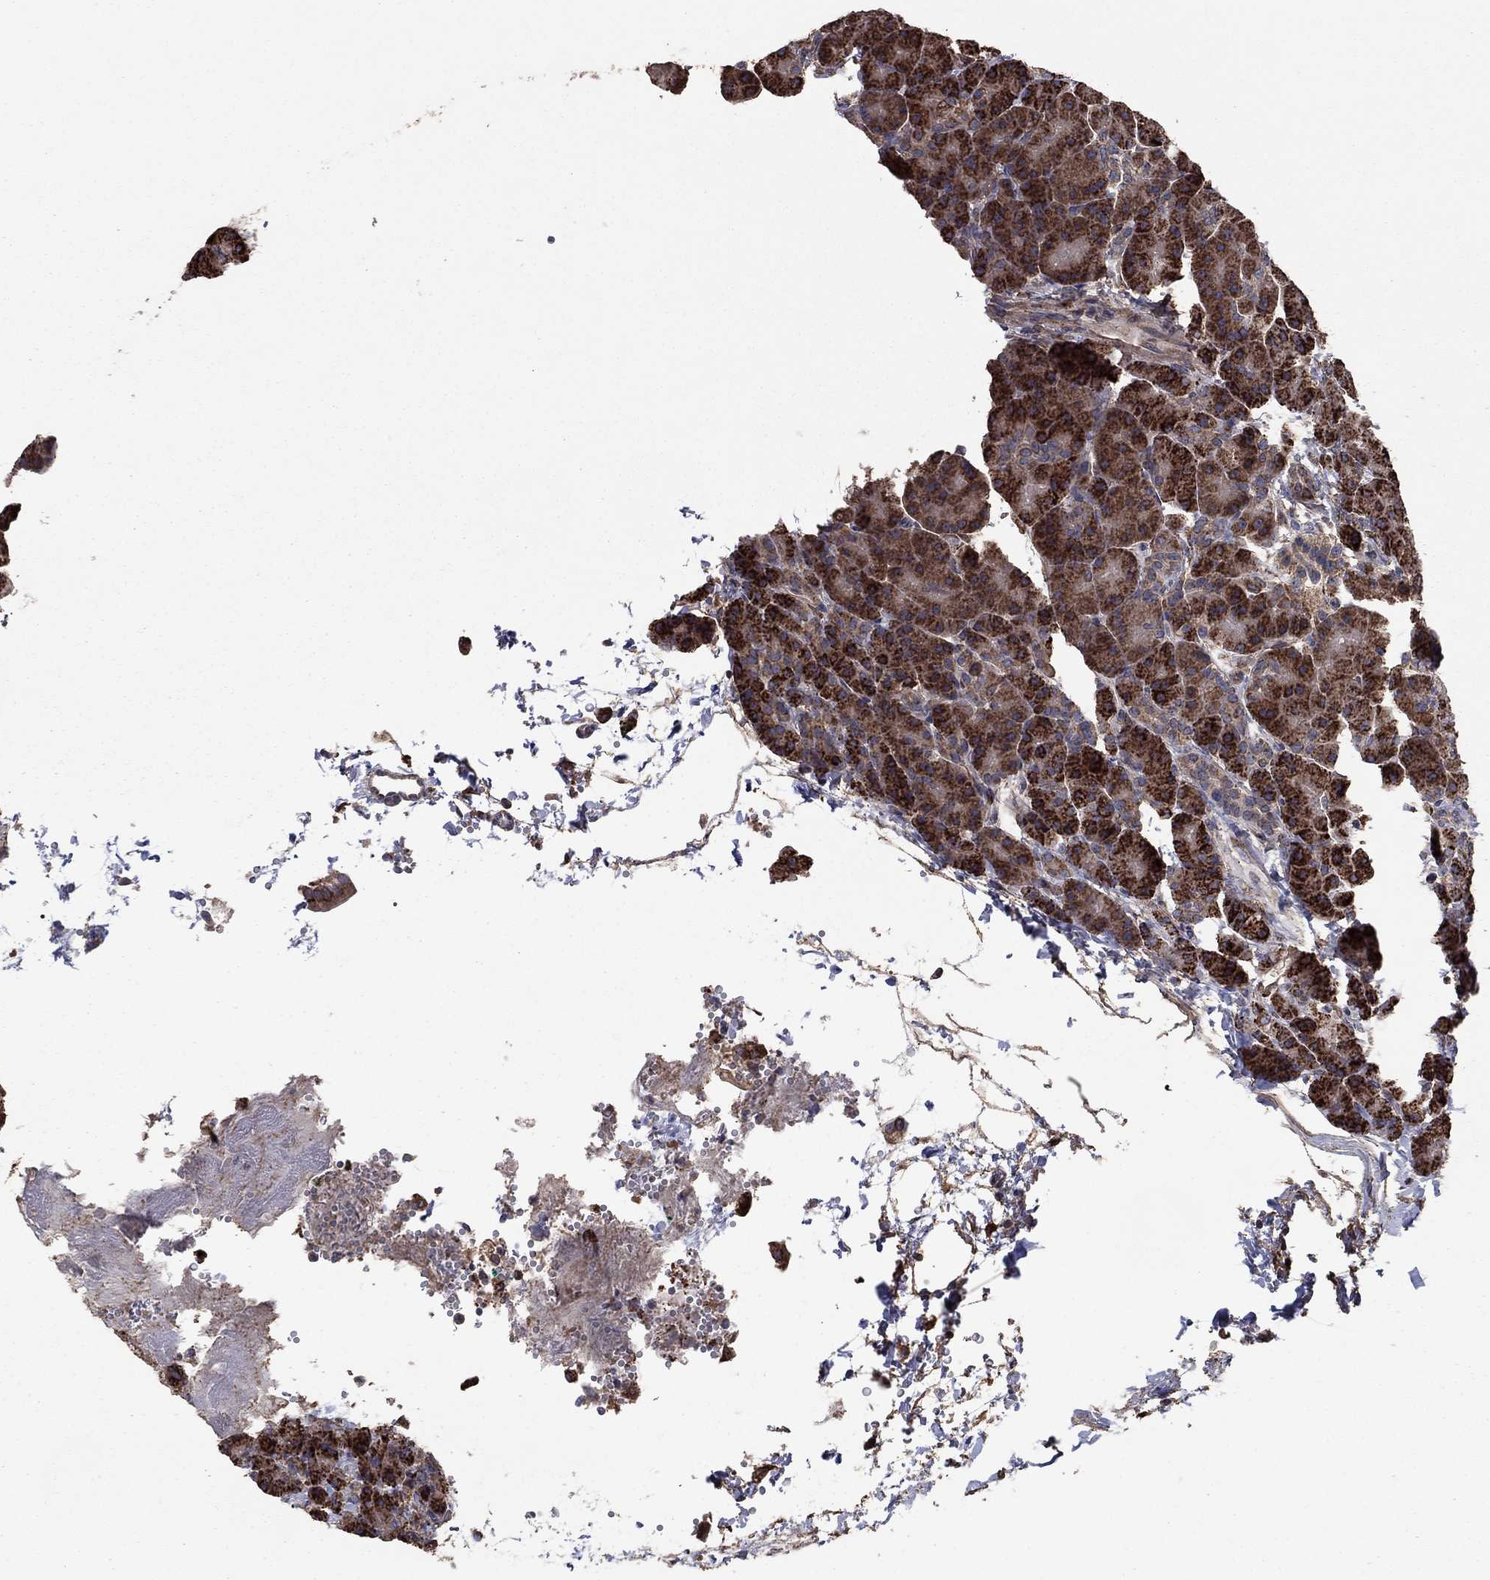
{"staining": {"intensity": "strong", "quantity": ">75%", "location": "cytoplasmic/membranous"}, "tissue": "pancreas", "cell_type": "Exocrine glandular cells", "image_type": "normal", "snomed": [{"axis": "morphology", "description": "Normal tissue, NOS"}, {"axis": "topography", "description": "Pancreas"}], "caption": "Immunohistochemical staining of benign human pancreas demonstrates strong cytoplasmic/membranous protein positivity in approximately >75% of exocrine glandular cells.", "gene": "FLT4", "patient": {"sex": "female", "age": 63}}